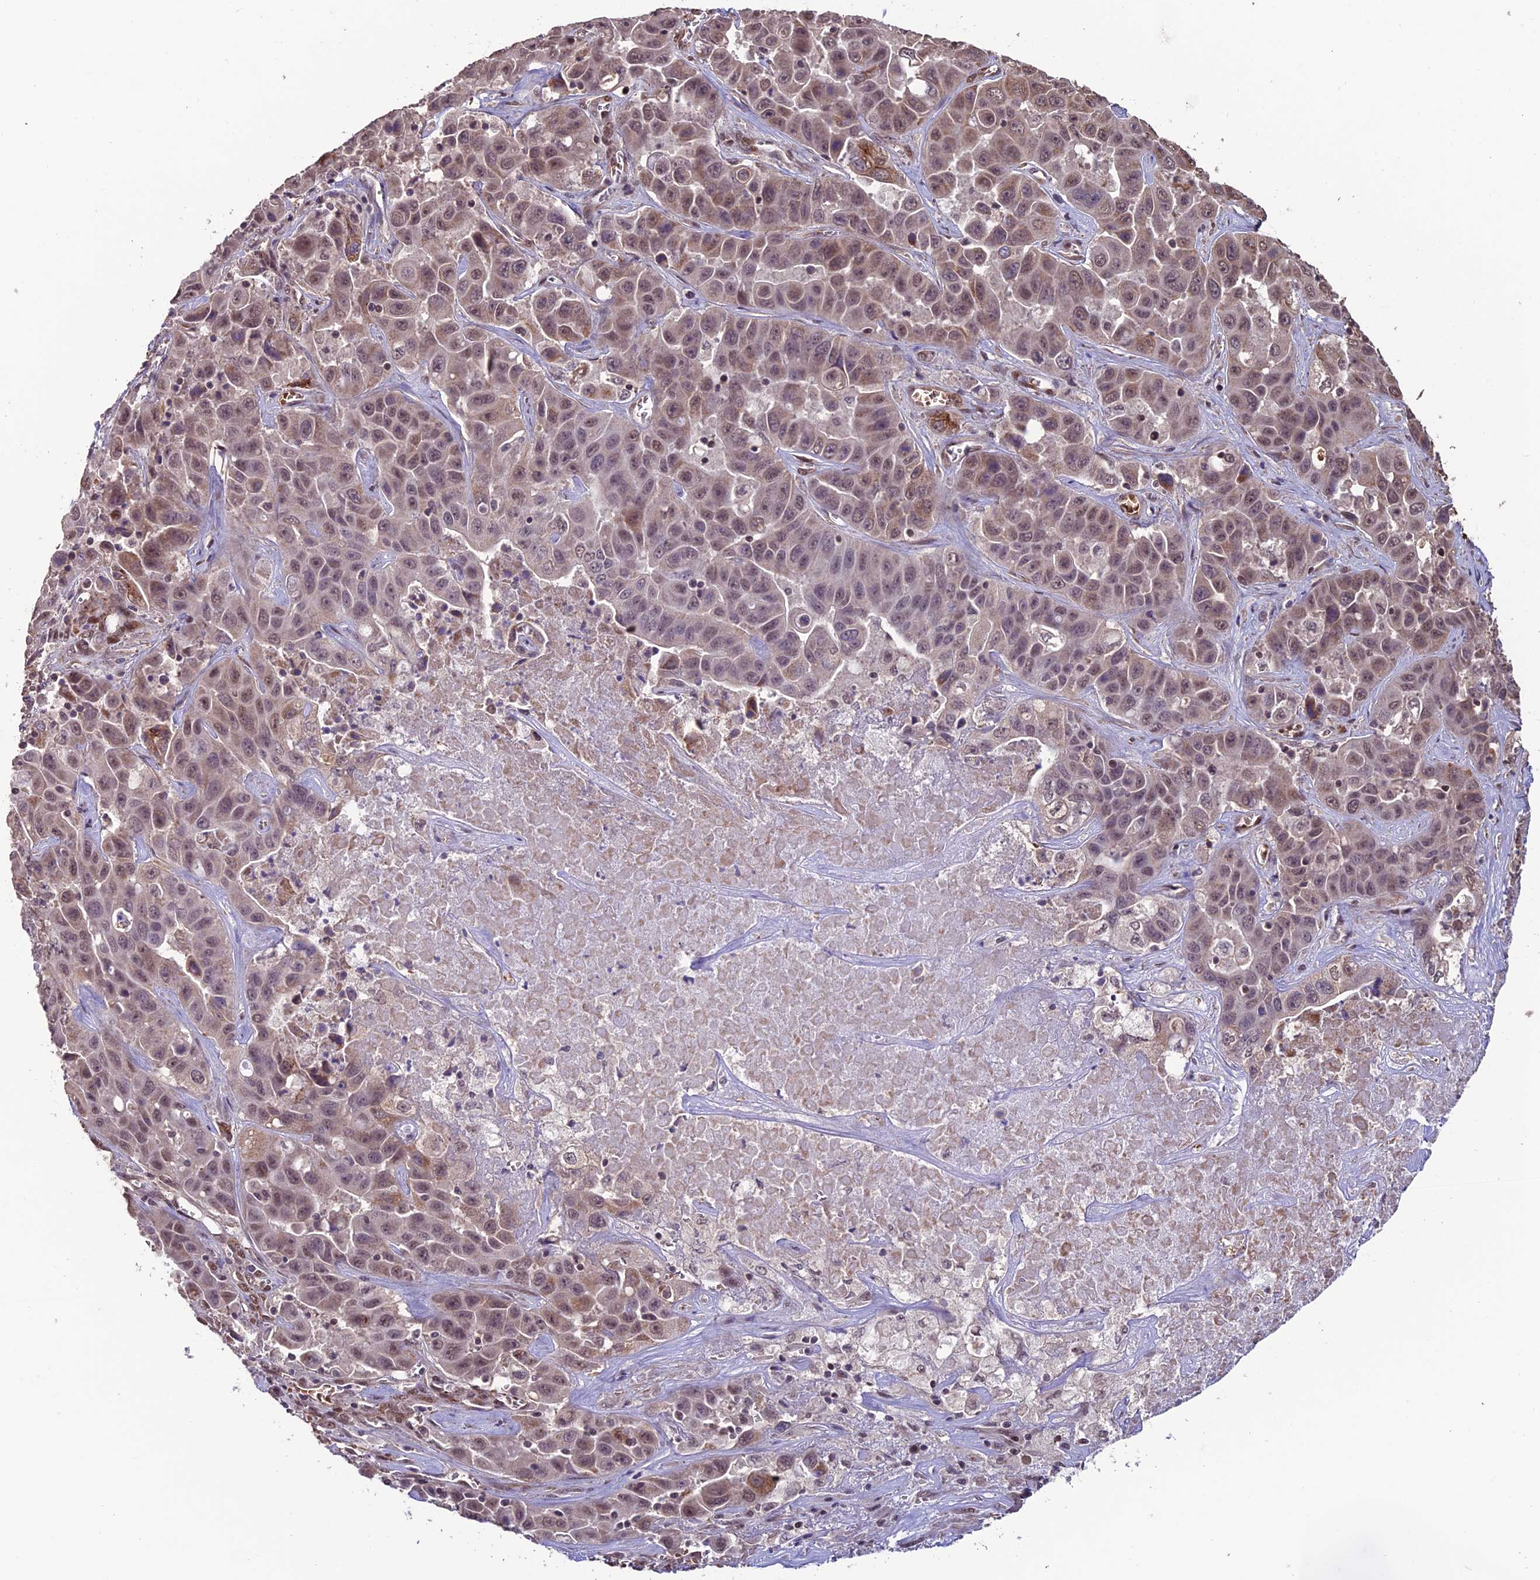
{"staining": {"intensity": "moderate", "quantity": "25%-75%", "location": "cytoplasmic/membranous,nuclear"}, "tissue": "liver cancer", "cell_type": "Tumor cells", "image_type": "cancer", "snomed": [{"axis": "morphology", "description": "Cholangiocarcinoma"}, {"axis": "topography", "description": "Liver"}], "caption": "The immunohistochemical stain shows moderate cytoplasmic/membranous and nuclear positivity in tumor cells of liver cancer tissue.", "gene": "CABIN1", "patient": {"sex": "female", "age": 52}}